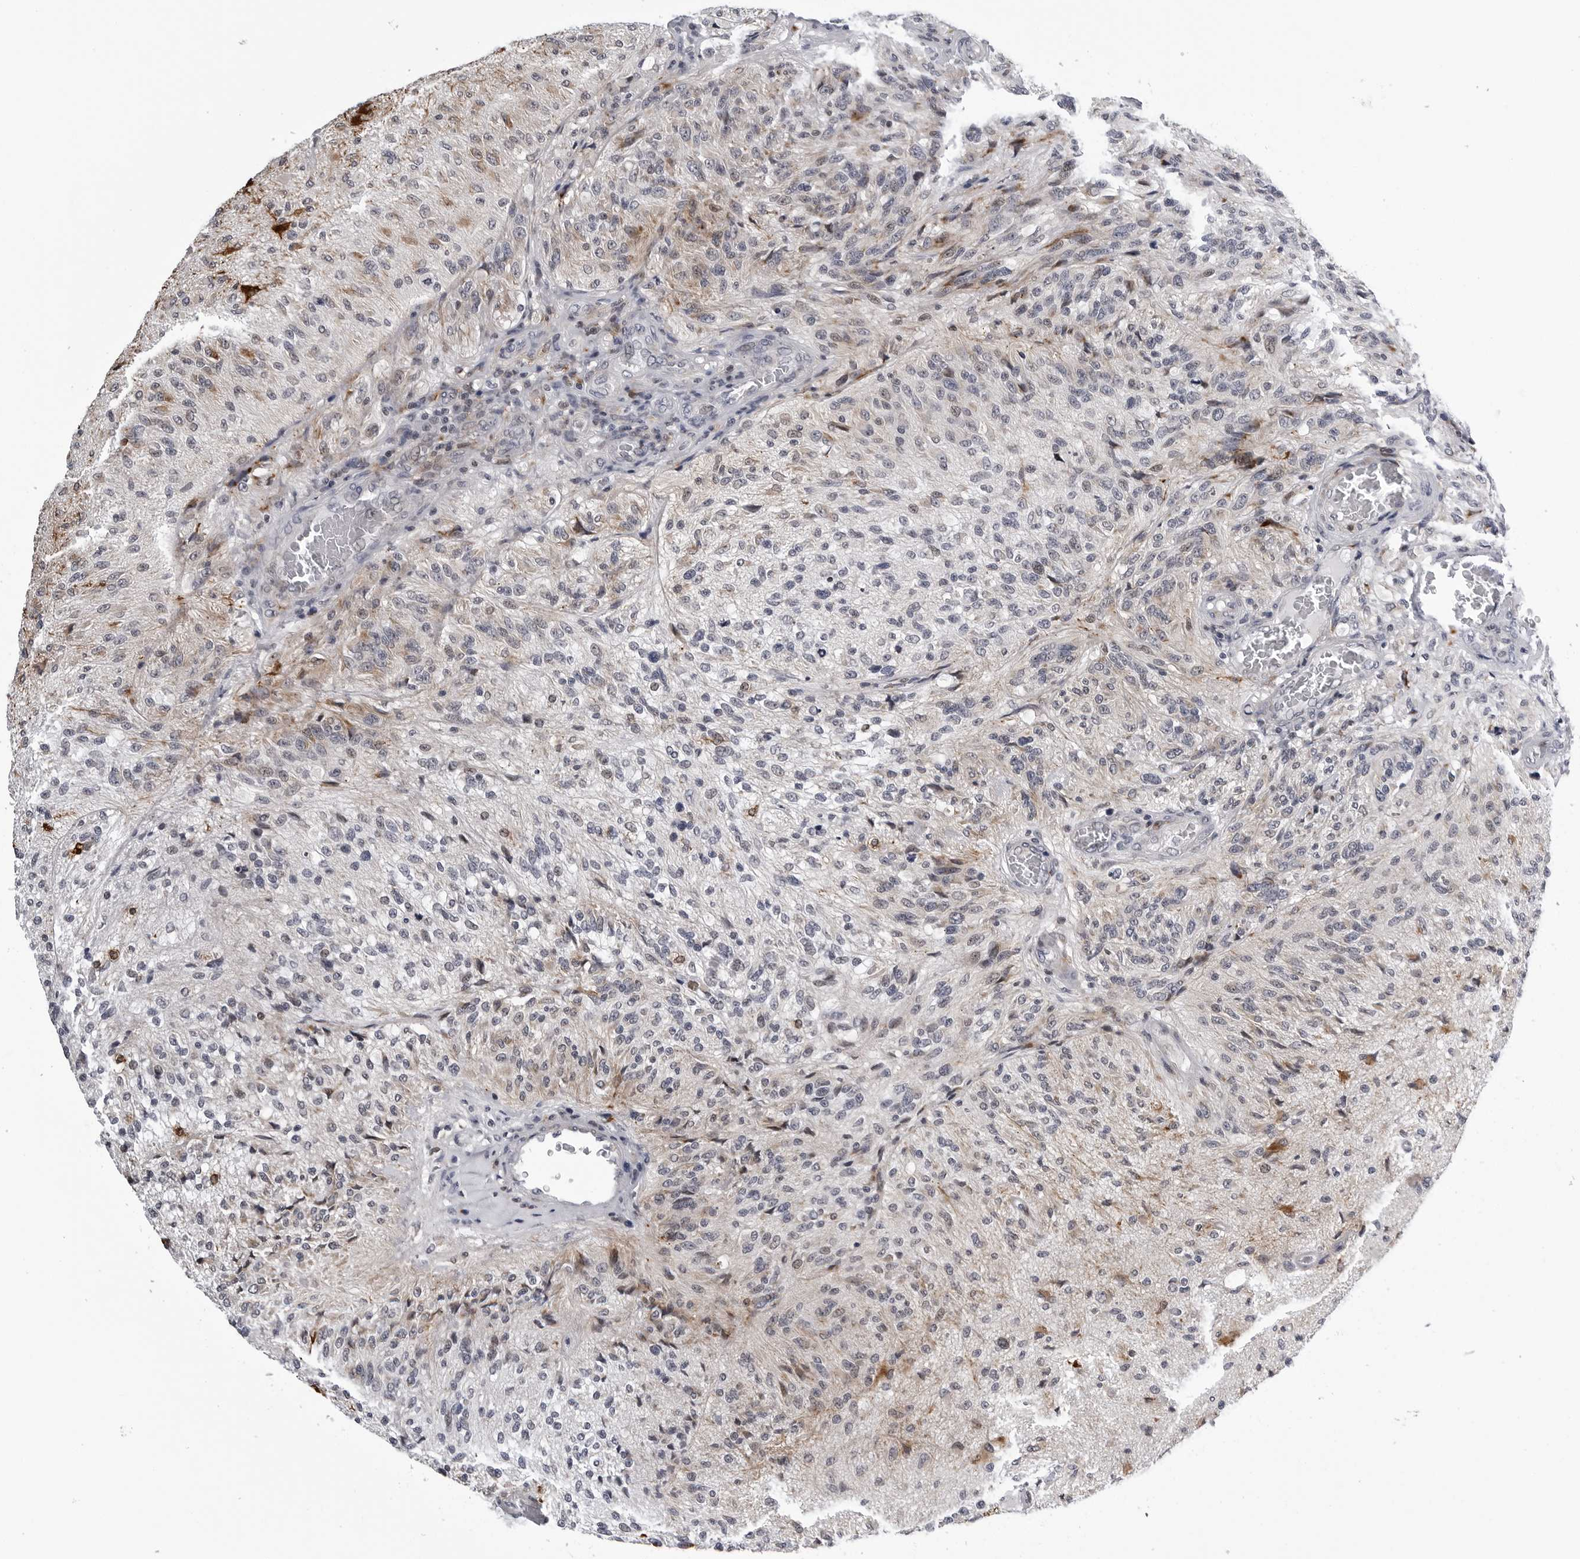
{"staining": {"intensity": "weak", "quantity": "25%-75%", "location": "cytoplasmic/membranous"}, "tissue": "glioma", "cell_type": "Tumor cells", "image_type": "cancer", "snomed": [{"axis": "morphology", "description": "Normal tissue, NOS"}, {"axis": "morphology", "description": "Glioma, malignant, High grade"}, {"axis": "topography", "description": "Cerebral cortex"}], "caption": "Glioma was stained to show a protein in brown. There is low levels of weak cytoplasmic/membranous staining in approximately 25%-75% of tumor cells.", "gene": "CDK20", "patient": {"sex": "male", "age": 77}}